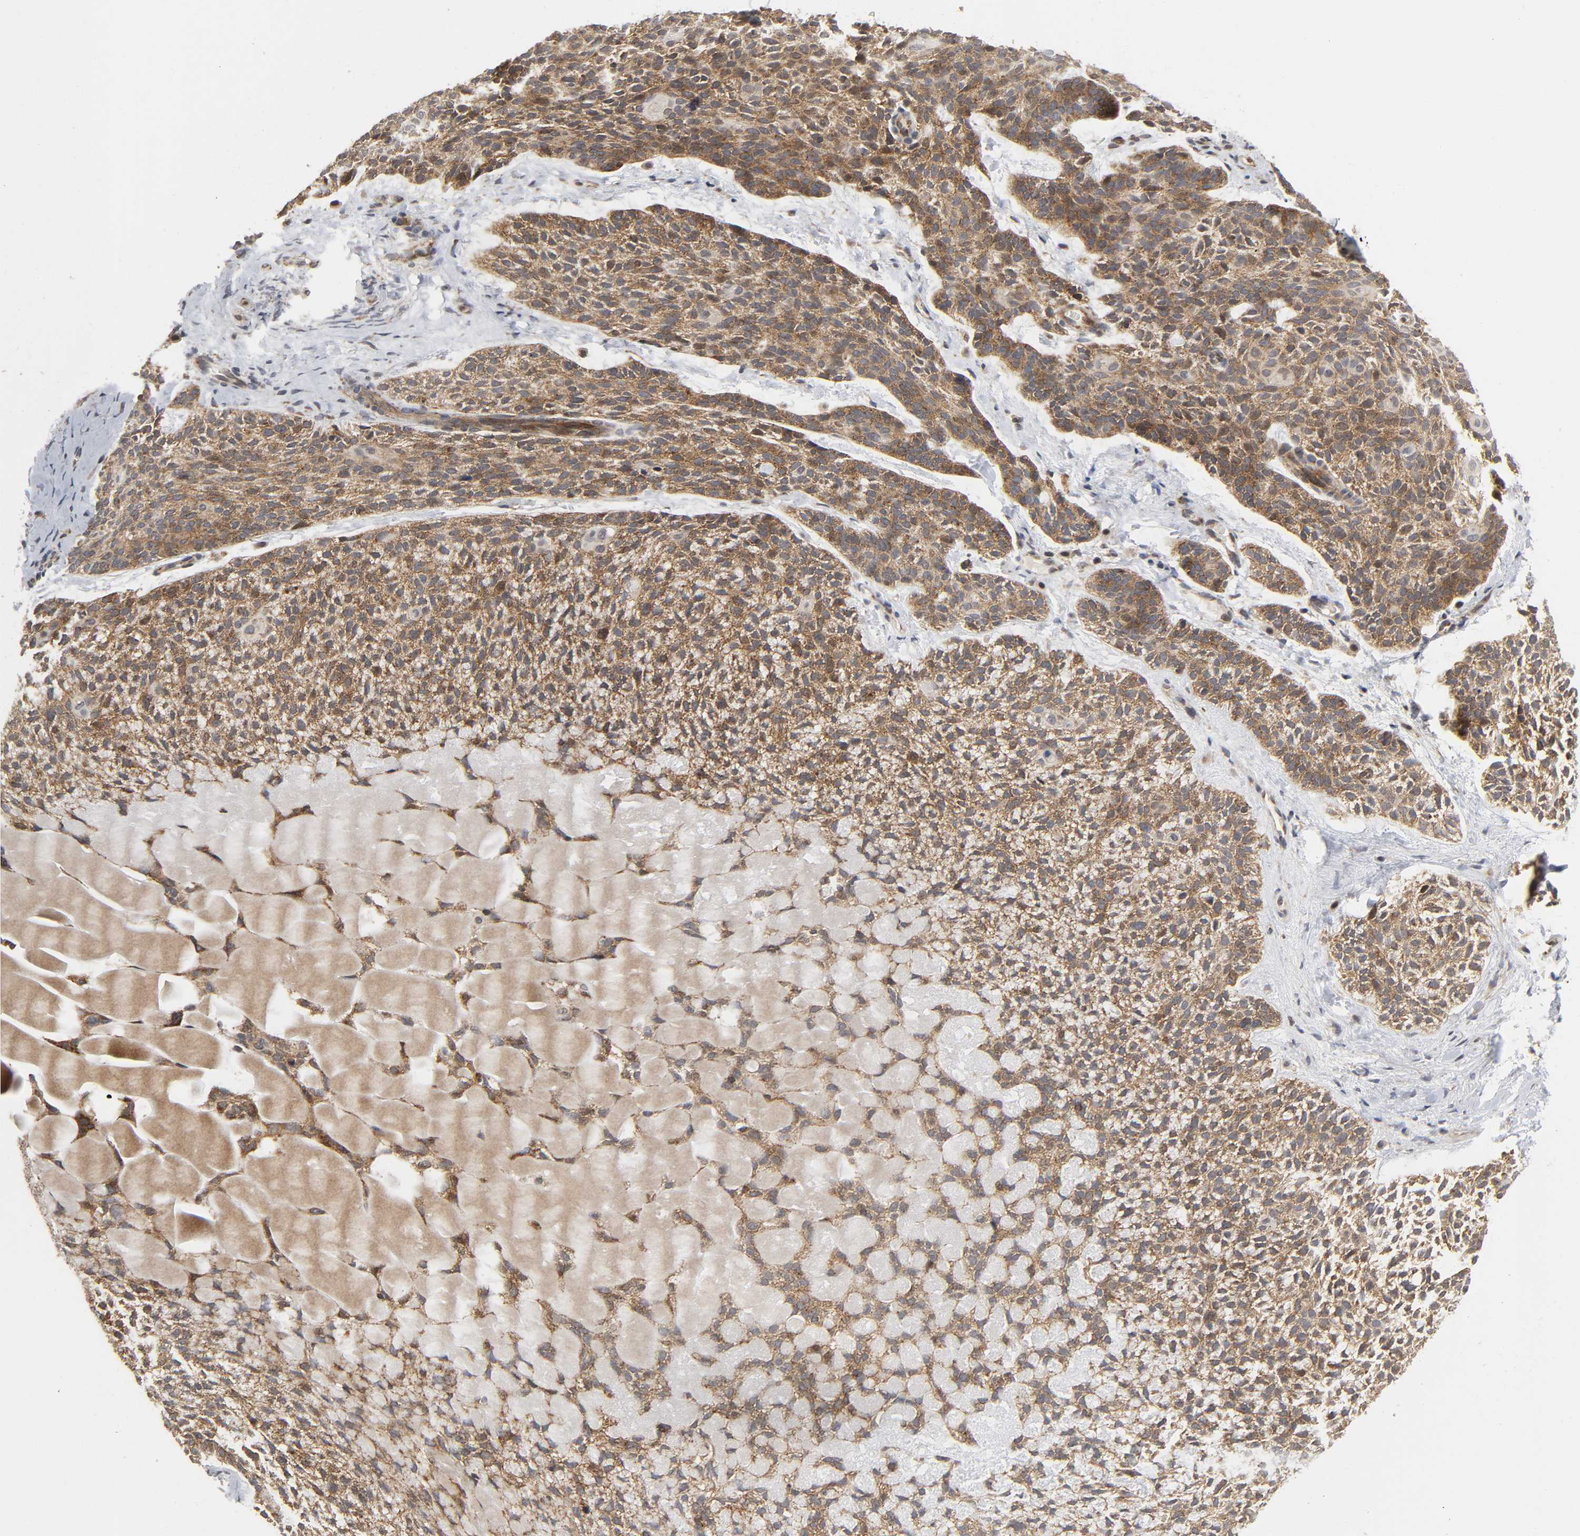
{"staining": {"intensity": "moderate", "quantity": ">75%", "location": "cytoplasmic/membranous"}, "tissue": "skin cancer", "cell_type": "Tumor cells", "image_type": "cancer", "snomed": [{"axis": "morphology", "description": "Normal tissue, NOS"}, {"axis": "morphology", "description": "Basal cell carcinoma"}, {"axis": "topography", "description": "Skin"}], "caption": "Skin basal cell carcinoma stained for a protein shows moderate cytoplasmic/membranous positivity in tumor cells.", "gene": "SLC30A9", "patient": {"sex": "female", "age": 70}}